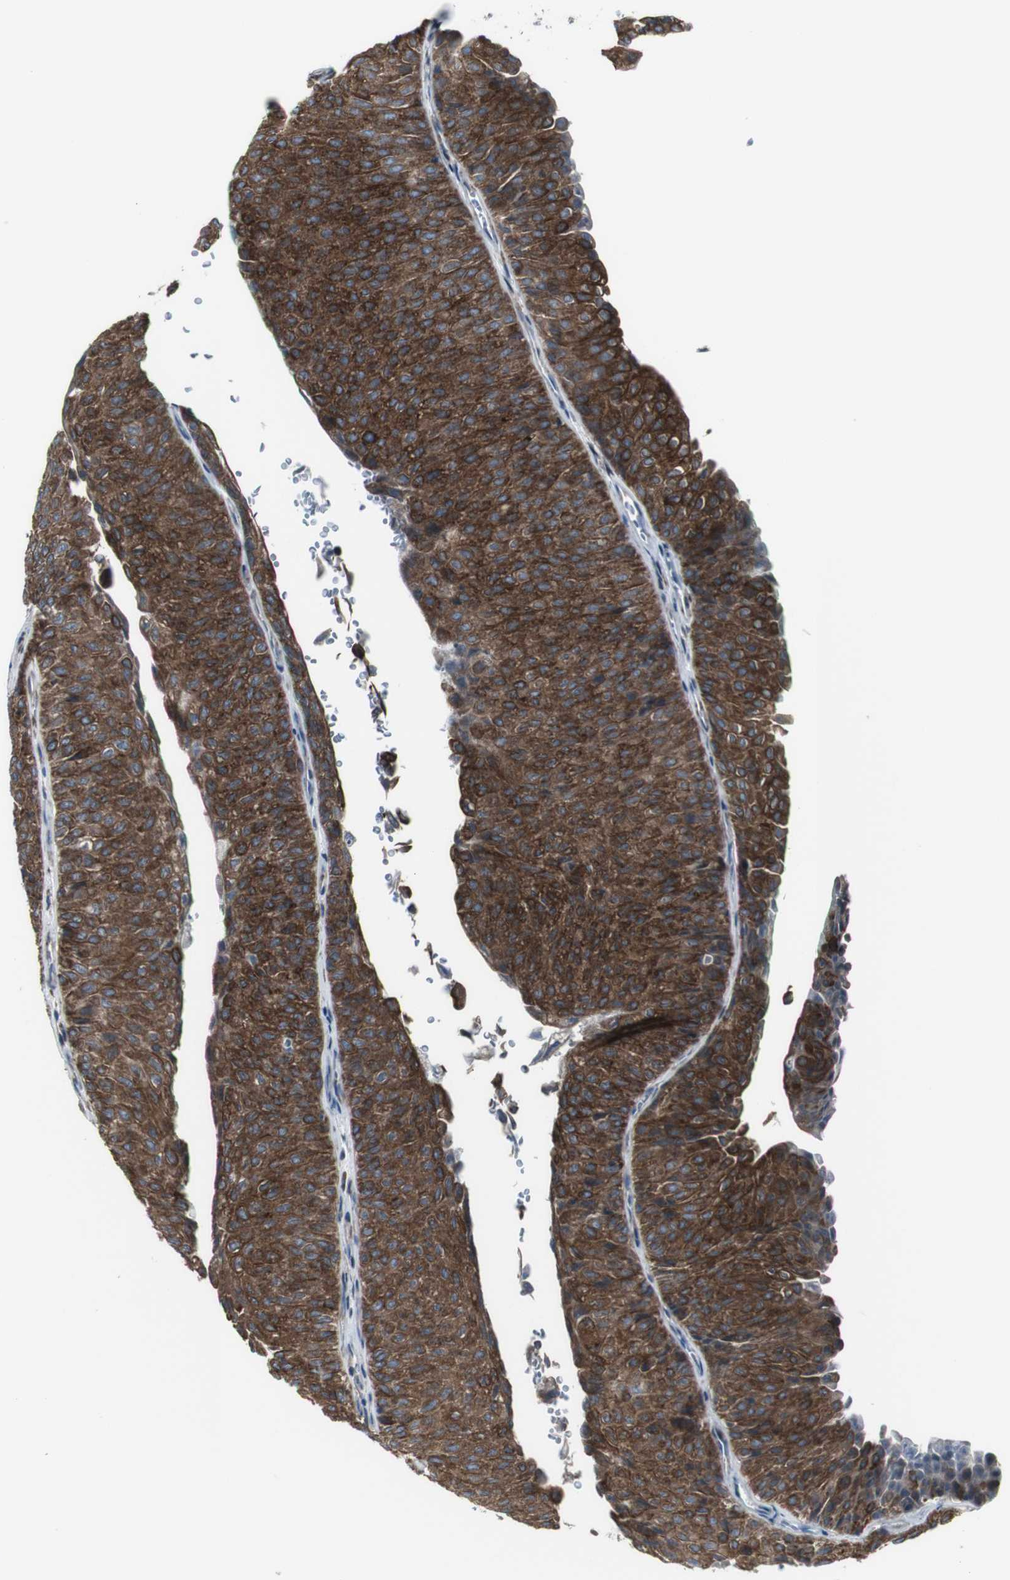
{"staining": {"intensity": "strong", "quantity": ">75%", "location": "cytoplasmic/membranous"}, "tissue": "urothelial cancer", "cell_type": "Tumor cells", "image_type": "cancer", "snomed": [{"axis": "morphology", "description": "Urothelial carcinoma, Low grade"}, {"axis": "topography", "description": "Urinary bladder"}], "caption": "Immunohistochemistry histopathology image of urothelial cancer stained for a protein (brown), which demonstrates high levels of strong cytoplasmic/membranous positivity in about >75% of tumor cells.", "gene": "LNPK", "patient": {"sex": "male", "age": 78}}